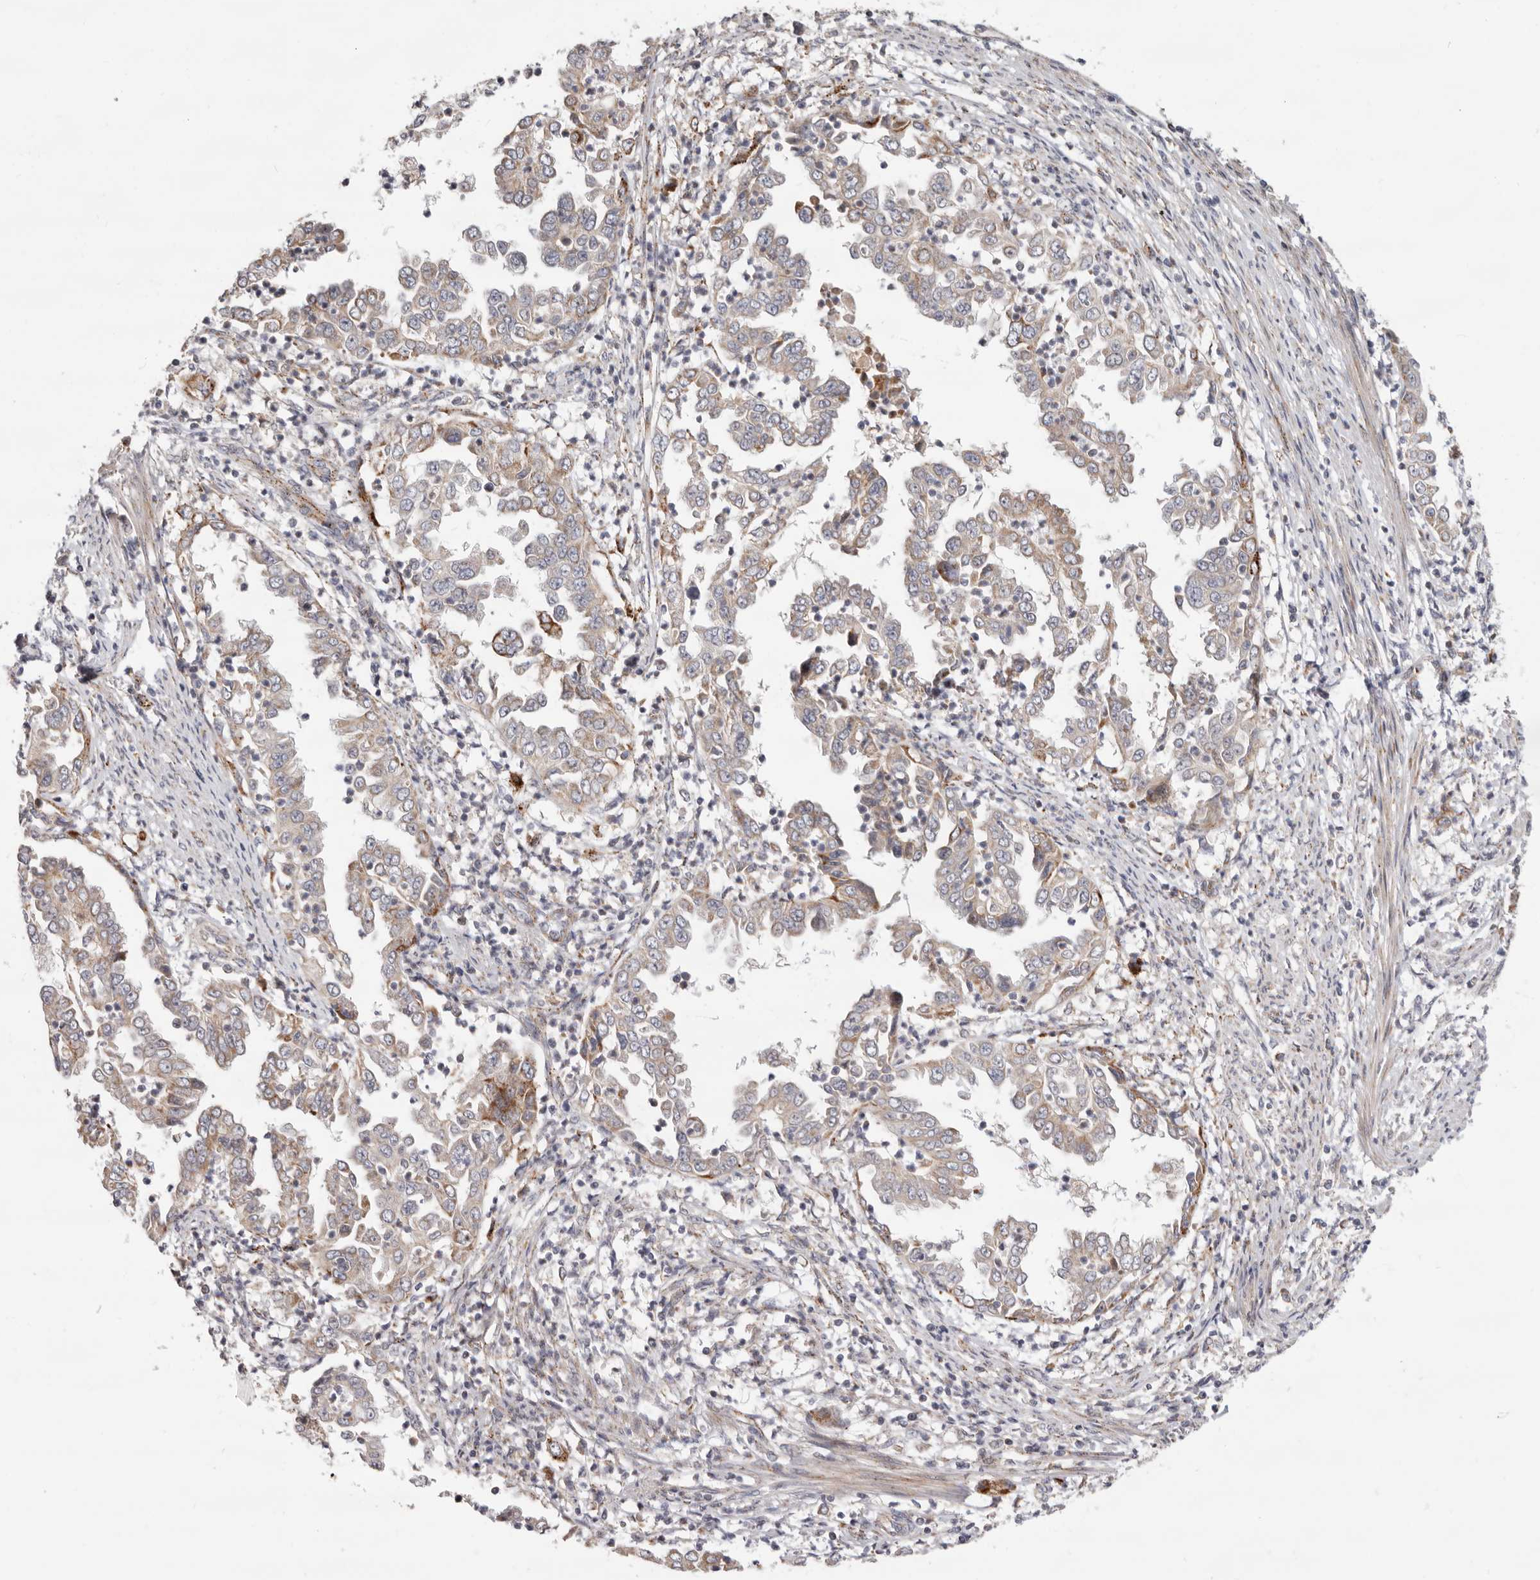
{"staining": {"intensity": "moderate", "quantity": "25%-75%", "location": "cytoplasmic/membranous"}, "tissue": "endometrial cancer", "cell_type": "Tumor cells", "image_type": "cancer", "snomed": [{"axis": "morphology", "description": "Adenocarcinoma, NOS"}, {"axis": "topography", "description": "Endometrium"}], "caption": "Protein expression analysis of human endometrial cancer reveals moderate cytoplasmic/membranous positivity in about 25%-75% of tumor cells.", "gene": "TOR3A", "patient": {"sex": "female", "age": 85}}